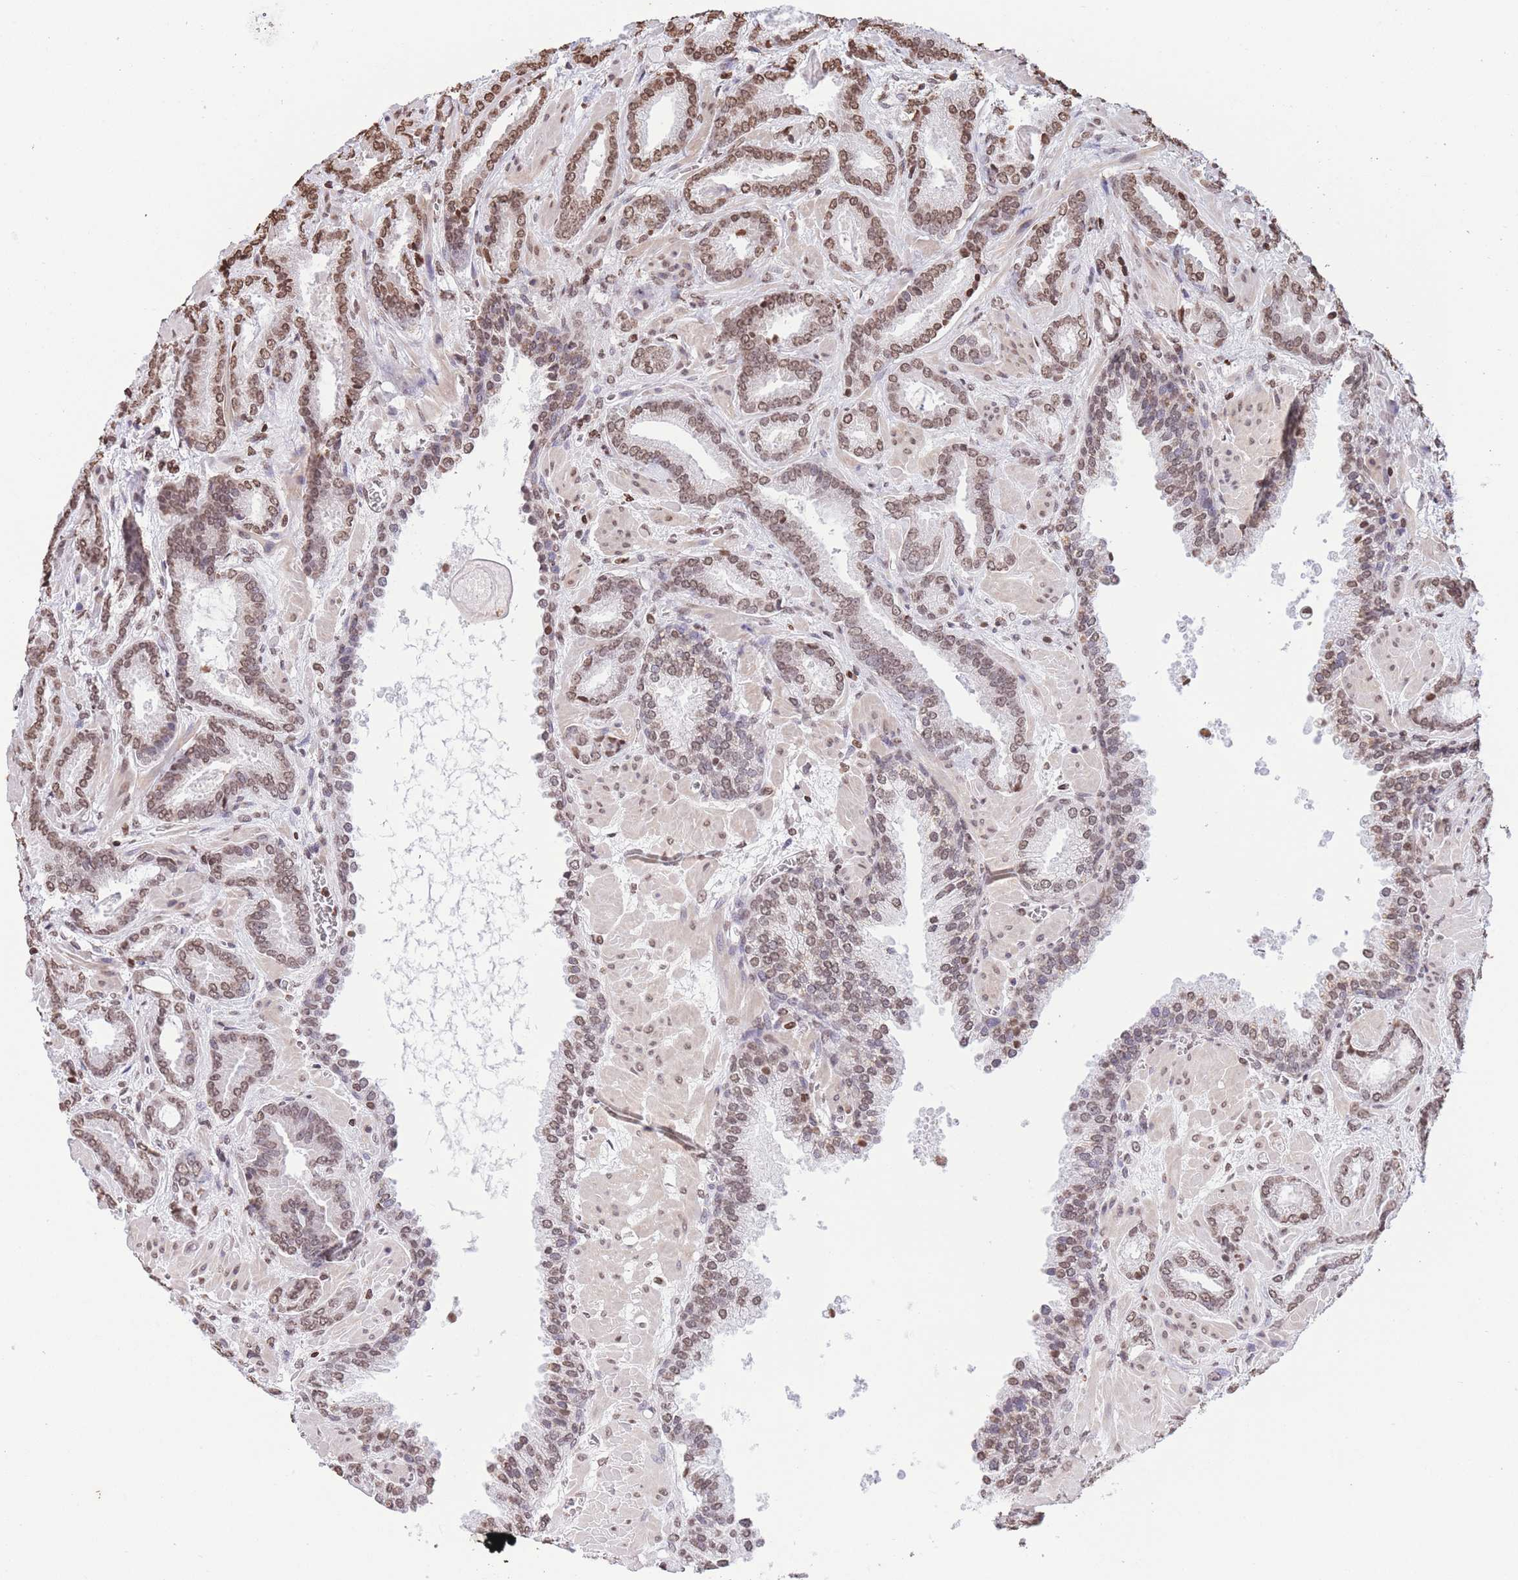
{"staining": {"intensity": "moderate", "quantity": ">75%", "location": "nuclear"}, "tissue": "prostate cancer", "cell_type": "Tumor cells", "image_type": "cancer", "snomed": [{"axis": "morphology", "description": "Adenocarcinoma, Low grade"}, {"axis": "topography", "description": "Prostate"}], "caption": "This is an image of immunohistochemistry (IHC) staining of prostate cancer, which shows moderate expression in the nuclear of tumor cells.", "gene": "H2BC11", "patient": {"sex": "male", "age": 62}}